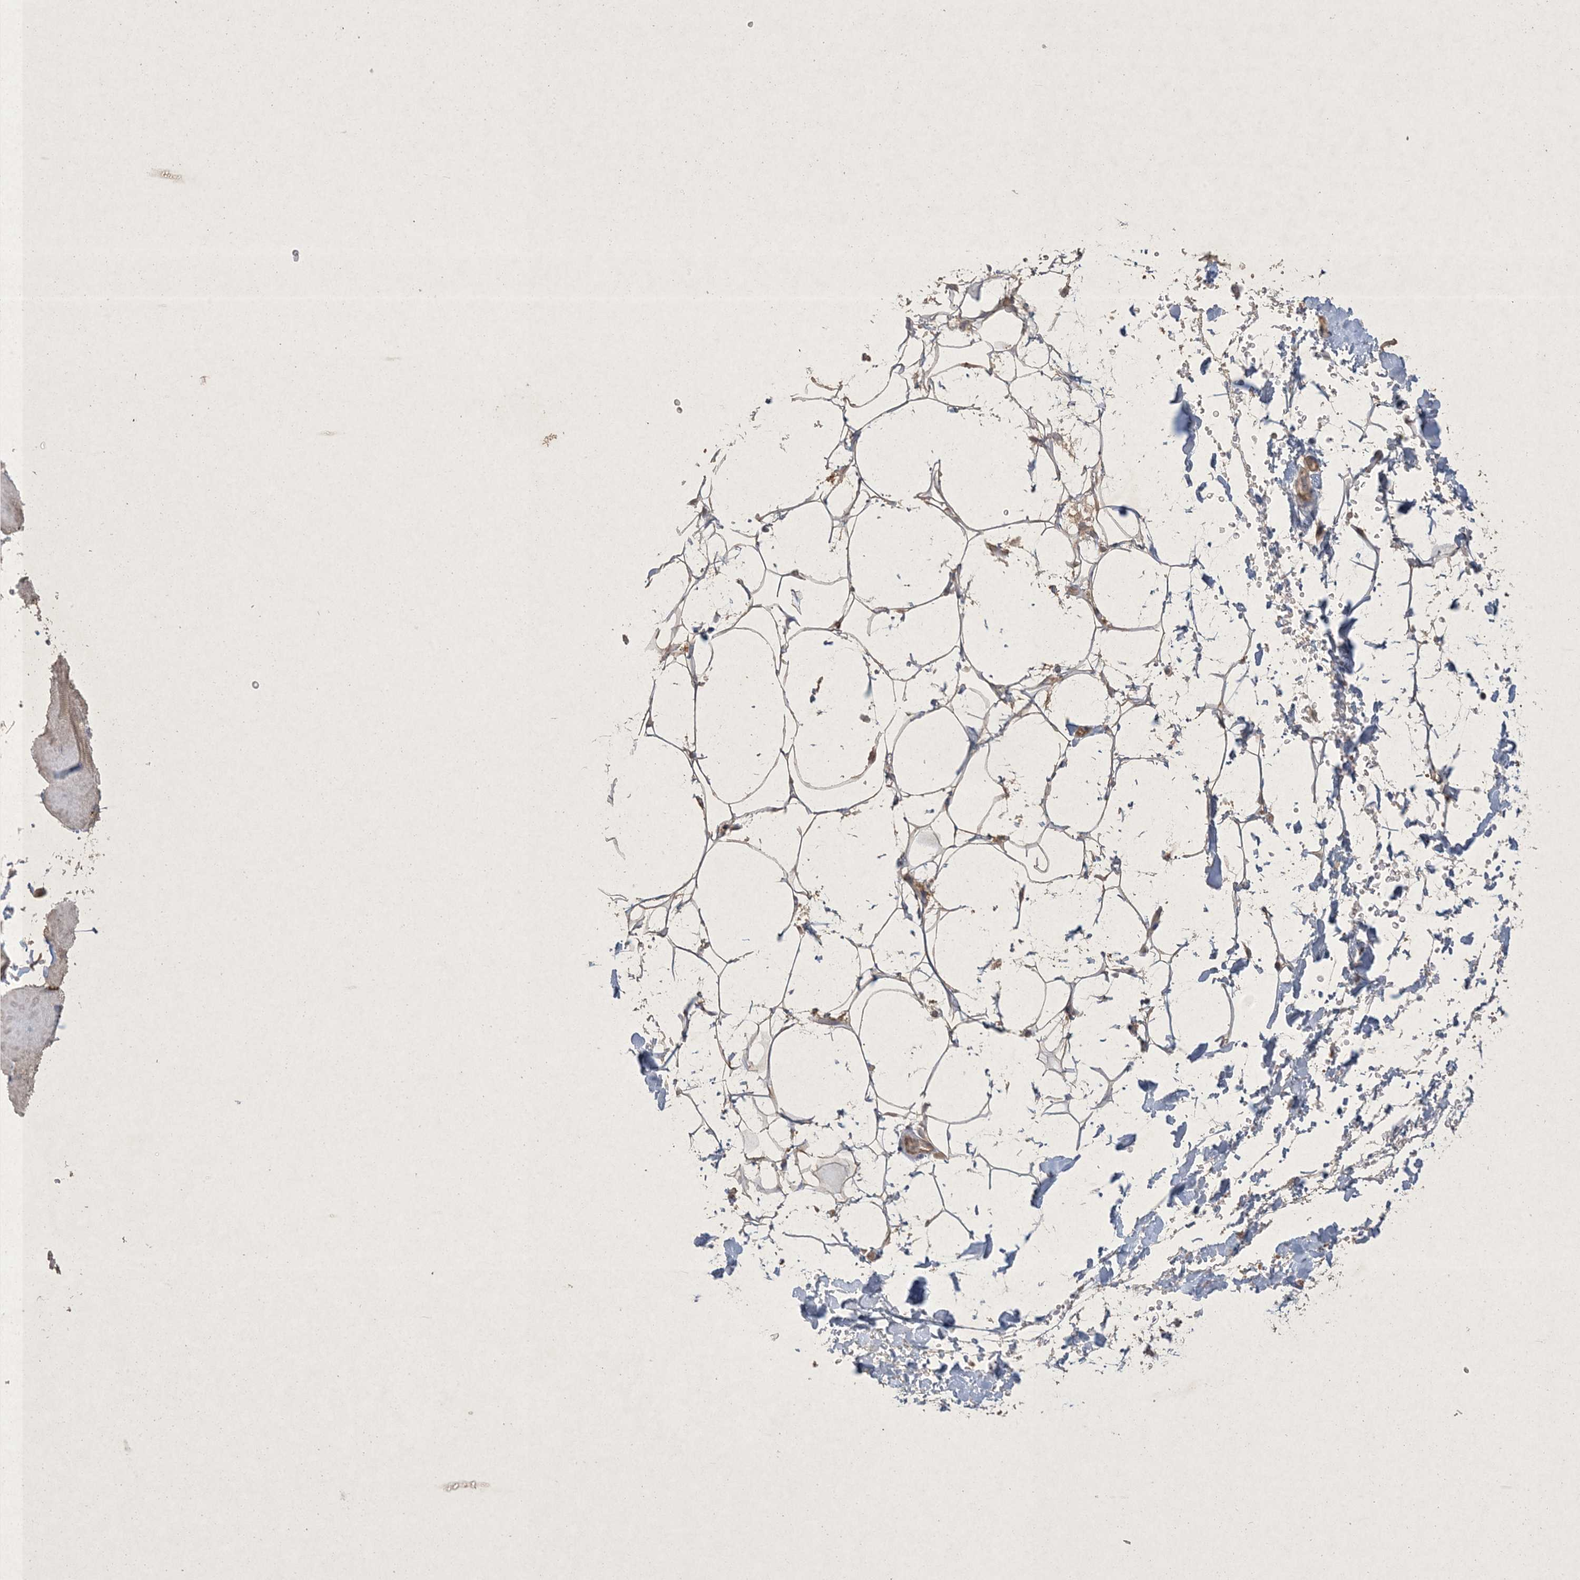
{"staining": {"intensity": "weak", "quantity": "25%-75%", "location": "cytoplasmic/membranous"}, "tissue": "adipose tissue", "cell_type": "Adipocytes", "image_type": "normal", "snomed": [{"axis": "morphology", "description": "Normal tissue, NOS"}, {"axis": "topography", "description": "Breast"}], "caption": "A high-resolution histopathology image shows immunohistochemistry staining of benign adipose tissue, which exhibits weak cytoplasmic/membranous expression in about 25%-75% of adipocytes. The protein is shown in brown color, while the nuclei are stained blue.", "gene": "NRBP2", "patient": {"sex": "female", "age": 26}}